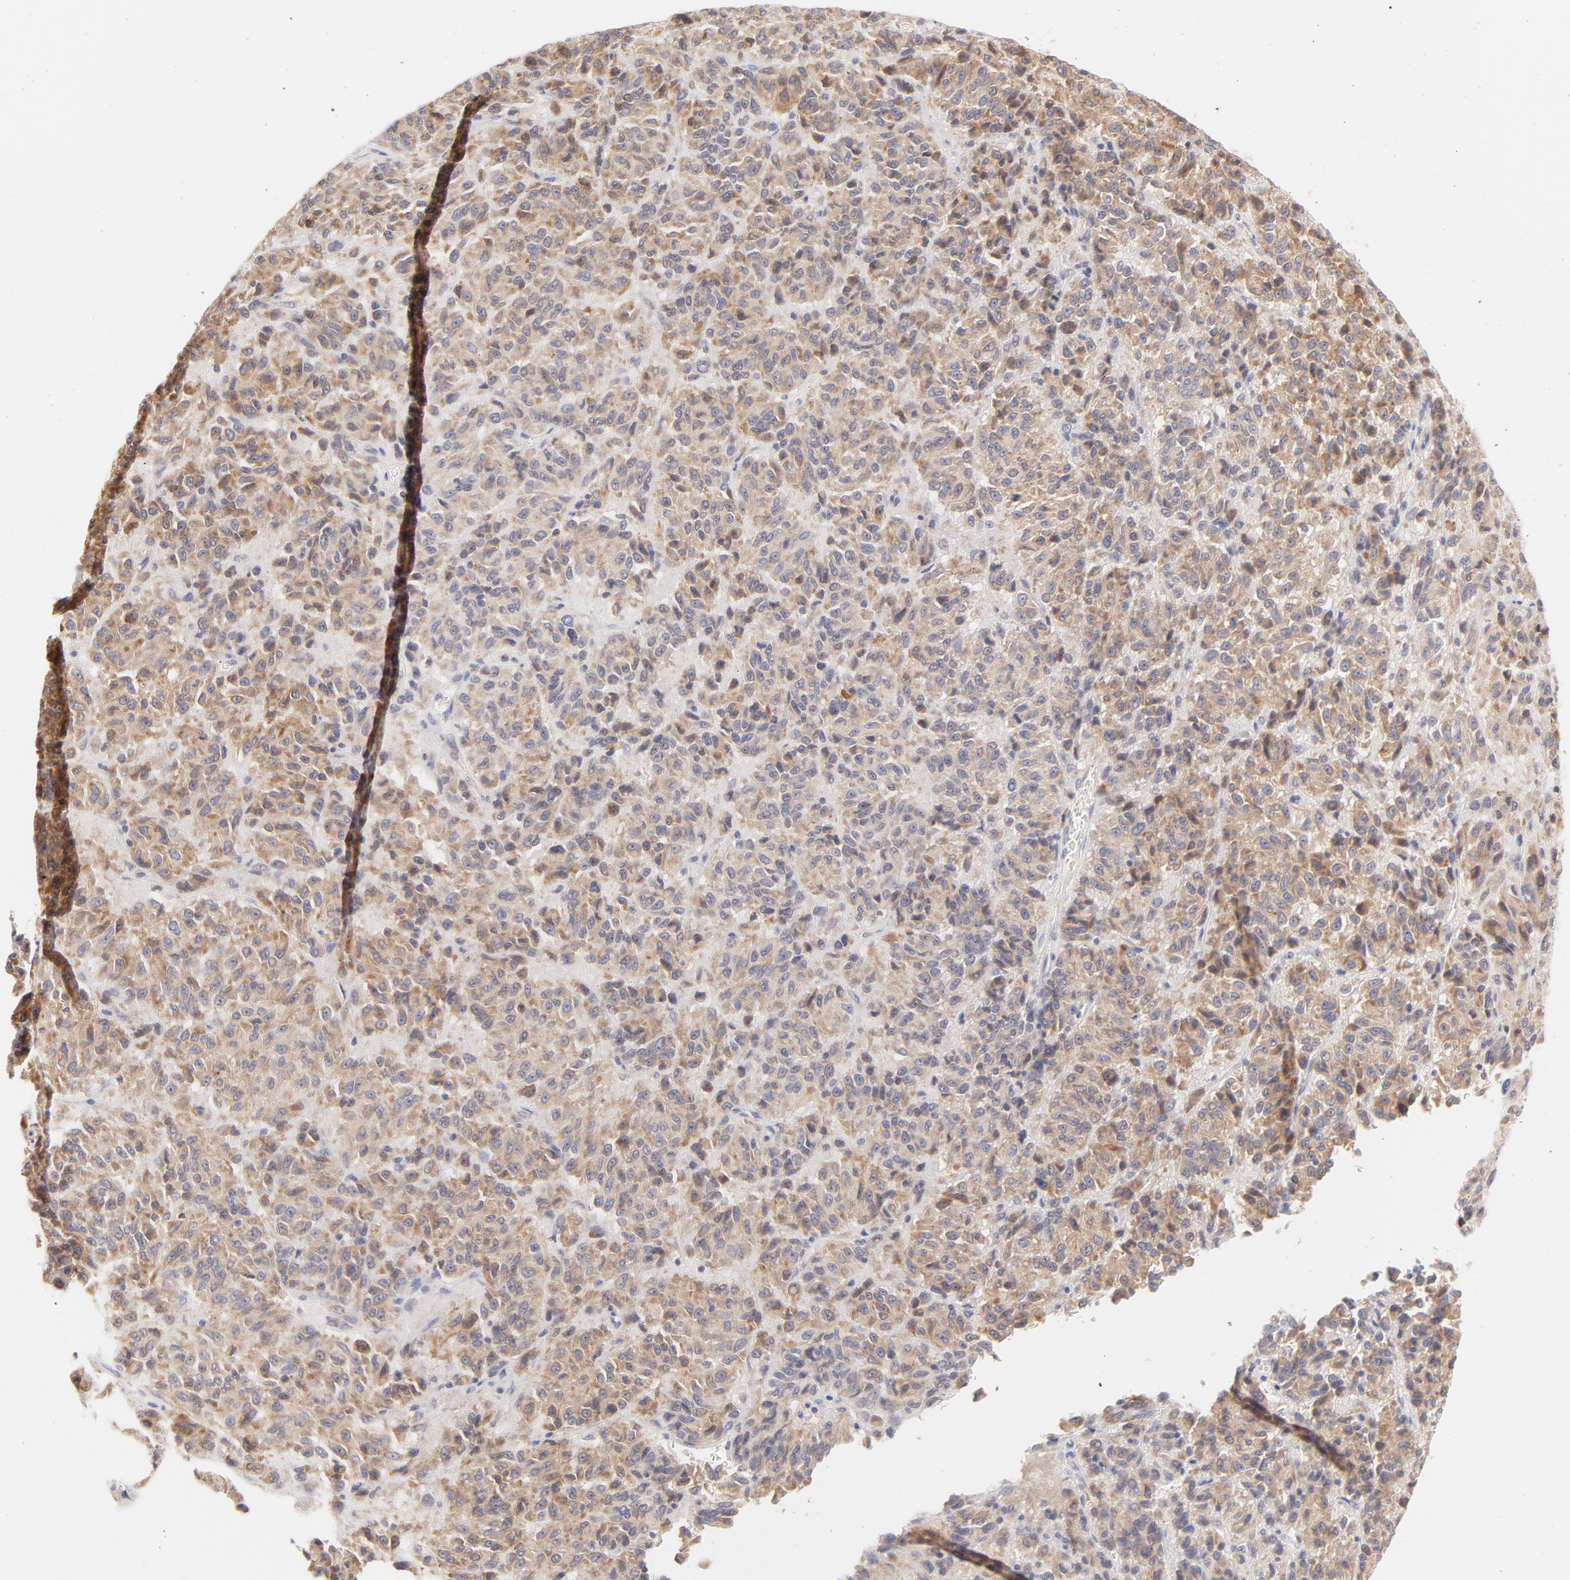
{"staining": {"intensity": "moderate", "quantity": ">75%", "location": "cytoplasmic/membranous"}, "tissue": "melanoma", "cell_type": "Tumor cells", "image_type": "cancer", "snomed": [{"axis": "morphology", "description": "Malignant melanoma, Metastatic site"}, {"axis": "topography", "description": "Lung"}], "caption": "Melanoma stained with immunohistochemistry (IHC) reveals moderate cytoplasmic/membranous staining in approximately >75% of tumor cells.", "gene": "RPS6KA1", "patient": {"sex": "male", "age": 64}}